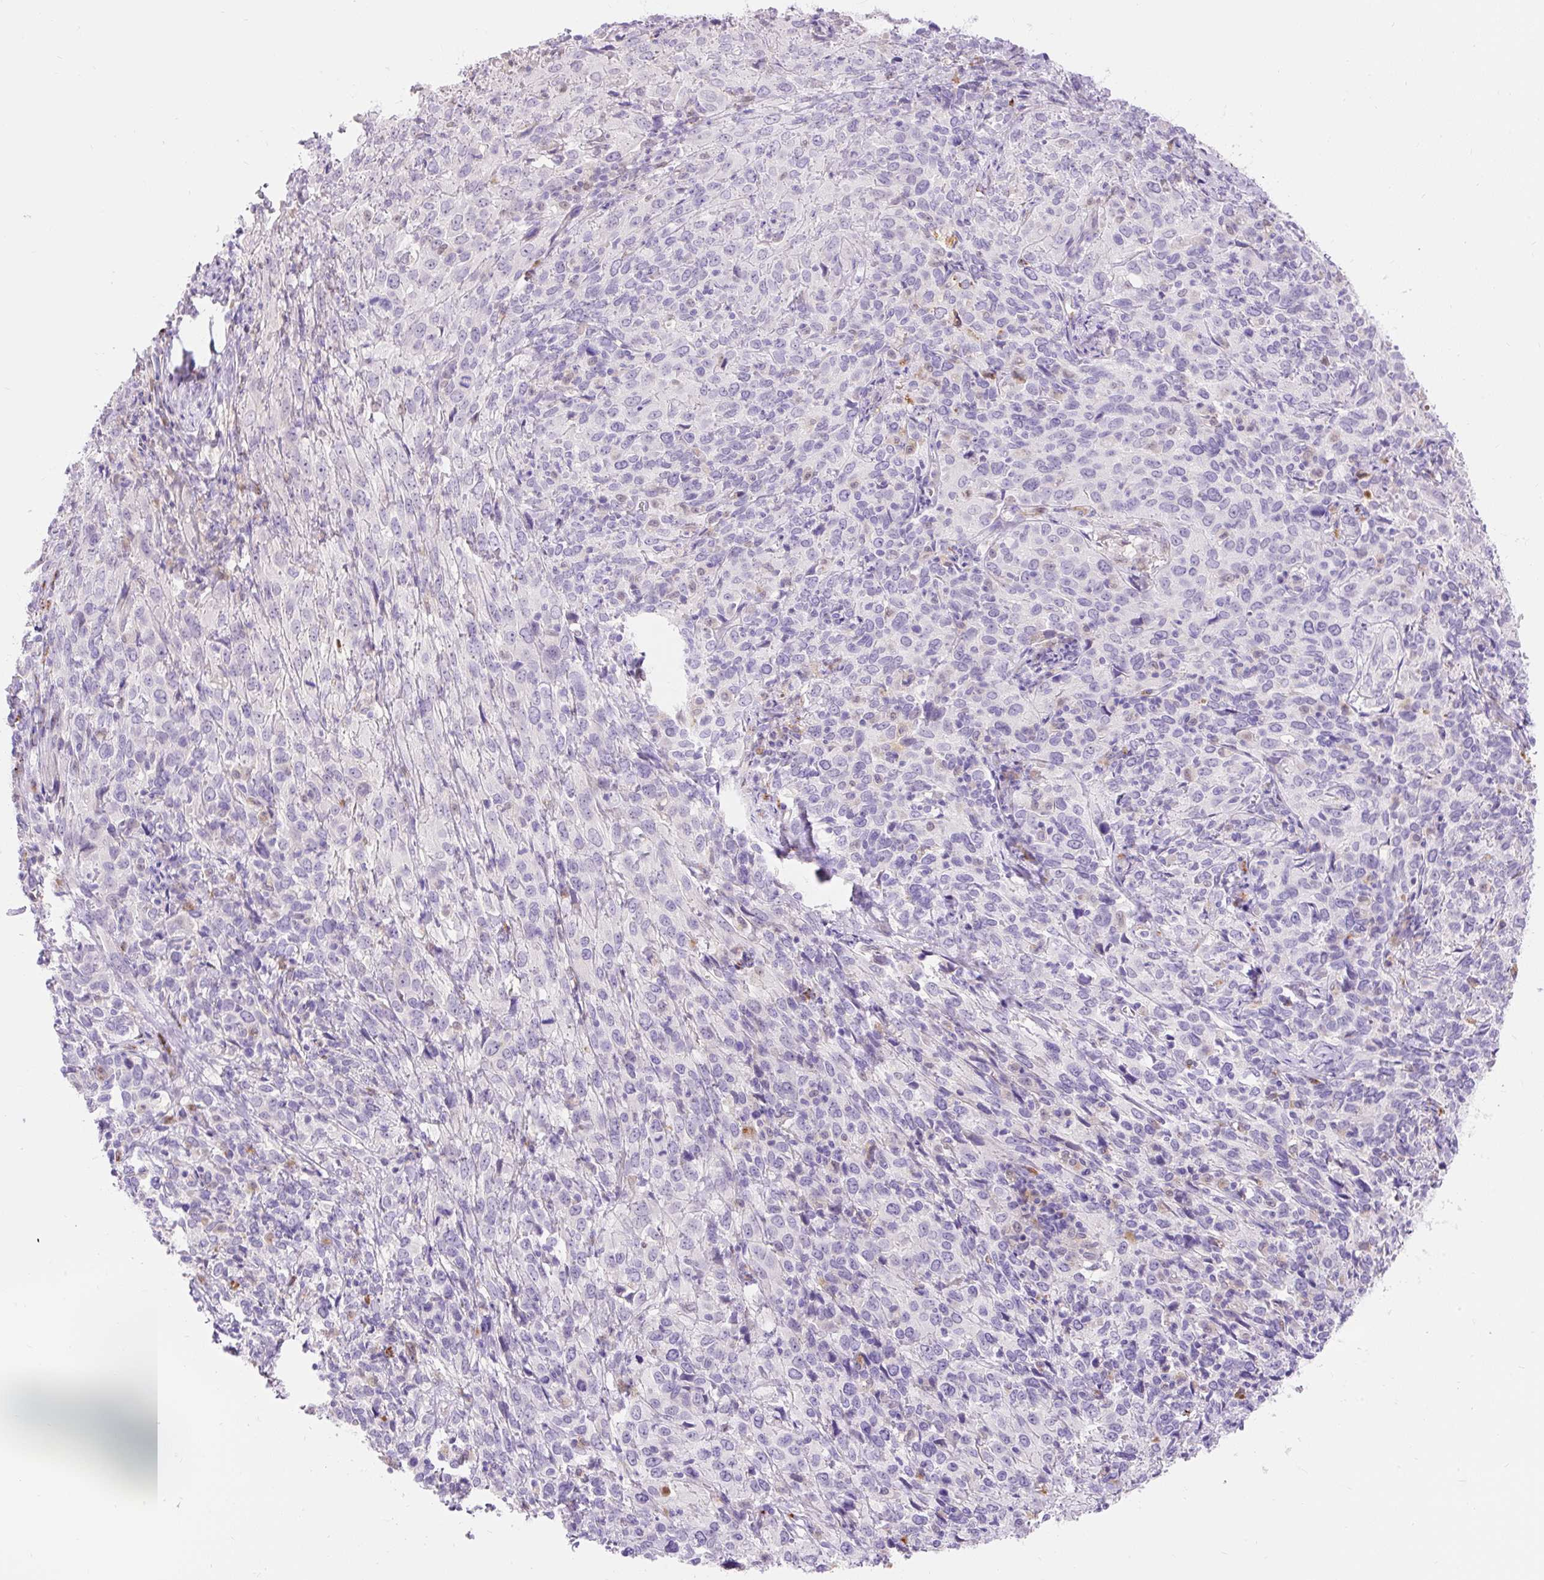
{"staining": {"intensity": "negative", "quantity": "none", "location": "none"}, "tissue": "cervical cancer", "cell_type": "Tumor cells", "image_type": "cancer", "snomed": [{"axis": "morphology", "description": "Squamous cell carcinoma, NOS"}, {"axis": "topography", "description": "Cervix"}], "caption": "Tumor cells show no significant protein positivity in cervical cancer. Brightfield microscopy of IHC stained with DAB (brown) and hematoxylin (blue), captured at high magnification.", "gene": "TMEM150C", "patient": {"sex": "female", "age": 51}}